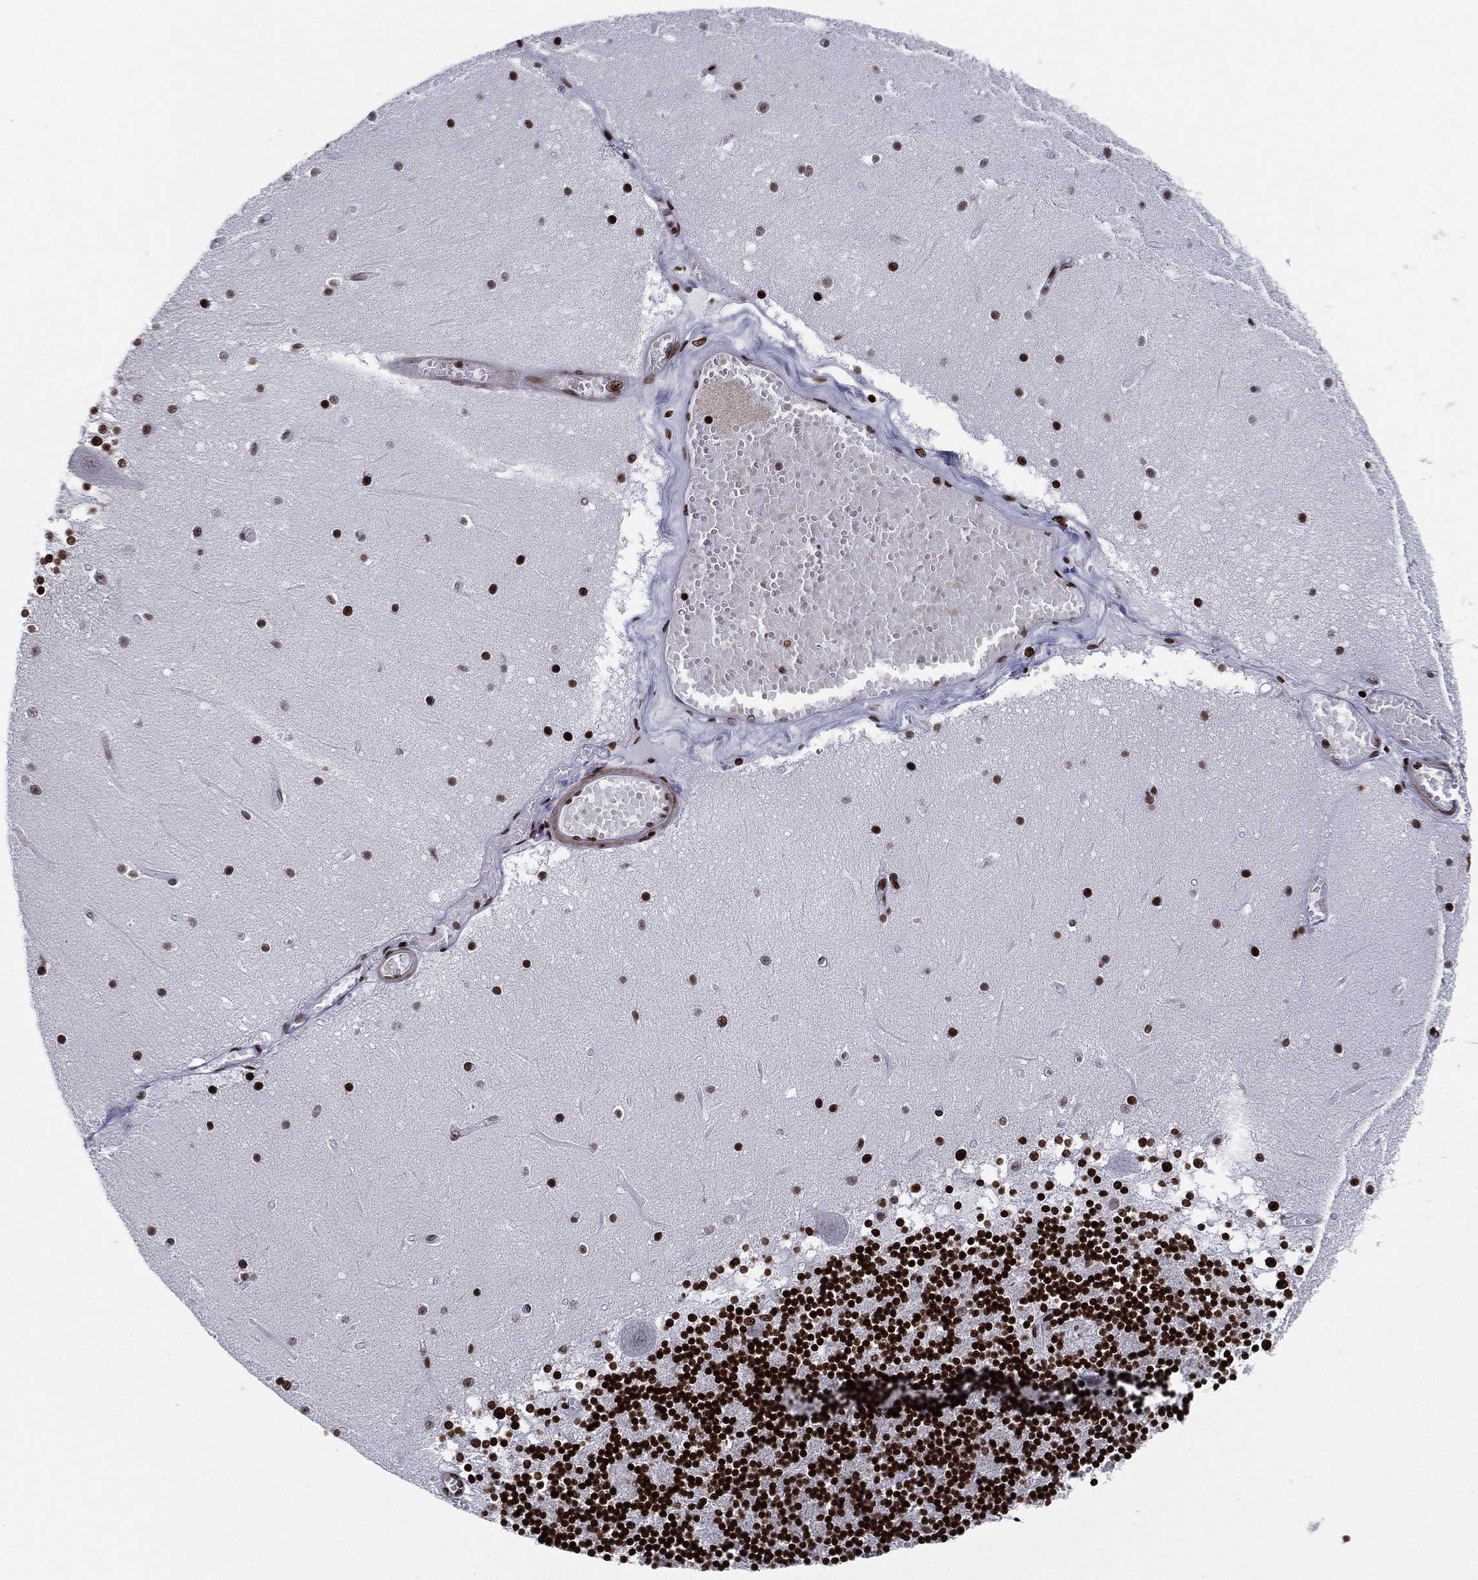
{"staining": {"intensity": "strong", "quantity": ">75%", "location": "nuclear"}, "tissue": "cerebellum", "cell_type": "Cells in granular layer", "image_type": "normal", "snomed": [{"axis": "morphology", "description": "Normal tissue, NOS"}, {"axis": "topography", "description": "Cerebellum"}], "caption": "Human cerebellum stained with a brown dye demonstrates strong nuclear positive expression in about >75% of cells in granular layer.", "gene": "MFSD14A", "patient": {"sex": "female", "age": 28}}